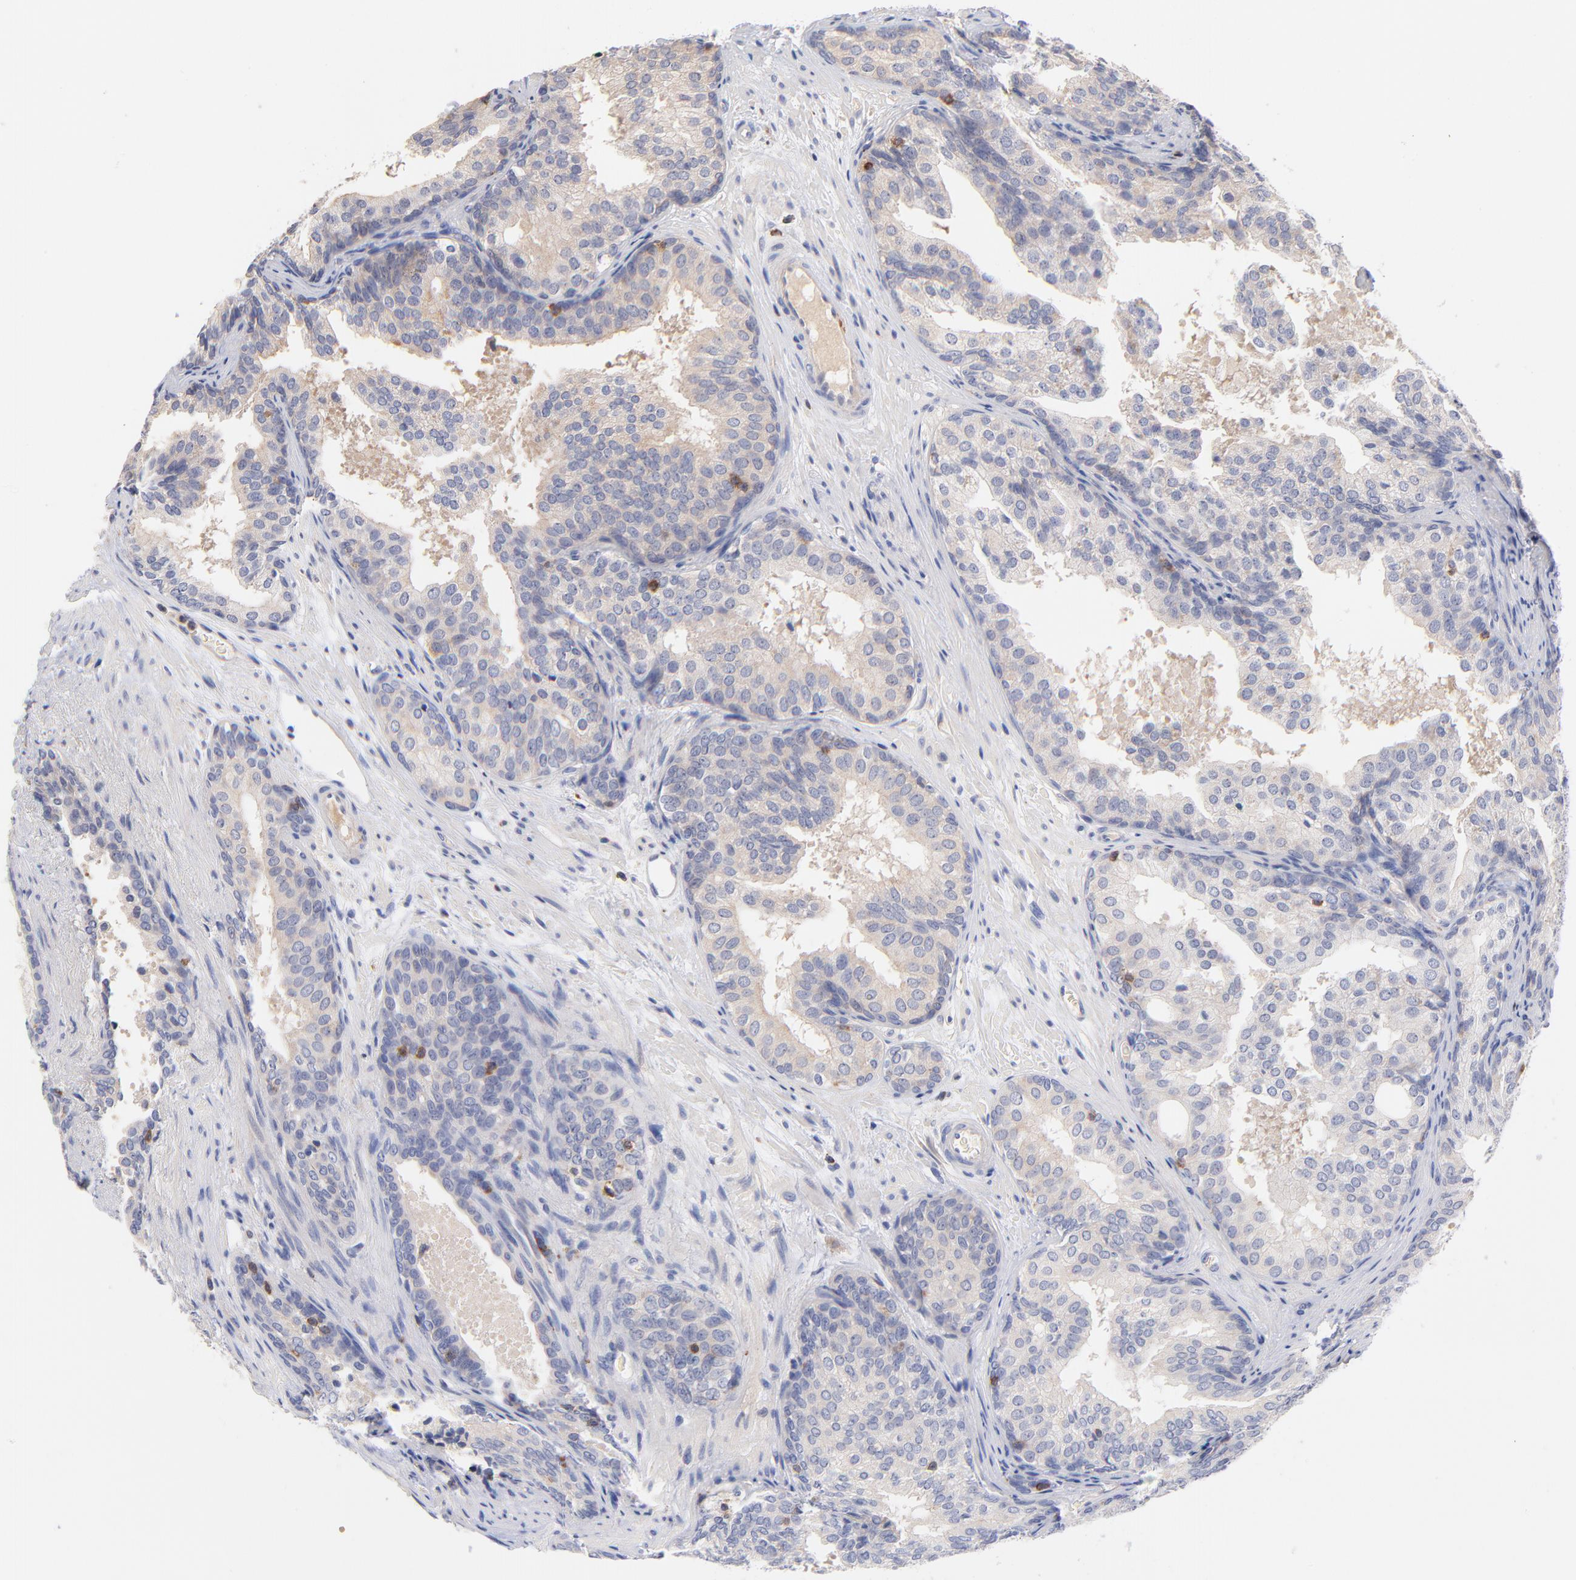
{"staining": {"intensity": "weak", "quantity": "<25%", "location": "cytoplasmic/membranous"}, "tissue": "prostate cancer", "cell_type": "Tumor cells", "image_type": "cancer", "snomed": [{"axis": "morphology", "description": "Adenocarcinoma, Low grade"}, {"axis": "topography", "description": "Prostate"}], "caption": "IHC photomicrograph of neoplastic tissue: prostate cancer (low-grade adenocarcinoma) stained with DAB (3,3'-diaminobenzidine) displays no significant protein expression in tumor cells. (Stains: DAB (3,3'-diaminobenzidine) immunohistochemistry with hematoxylin counter stain, Microscopy: brightfield microscopy at high magnification).", "gene": "KREMEN2", "patient": {"sex": "male", "age": 69}}